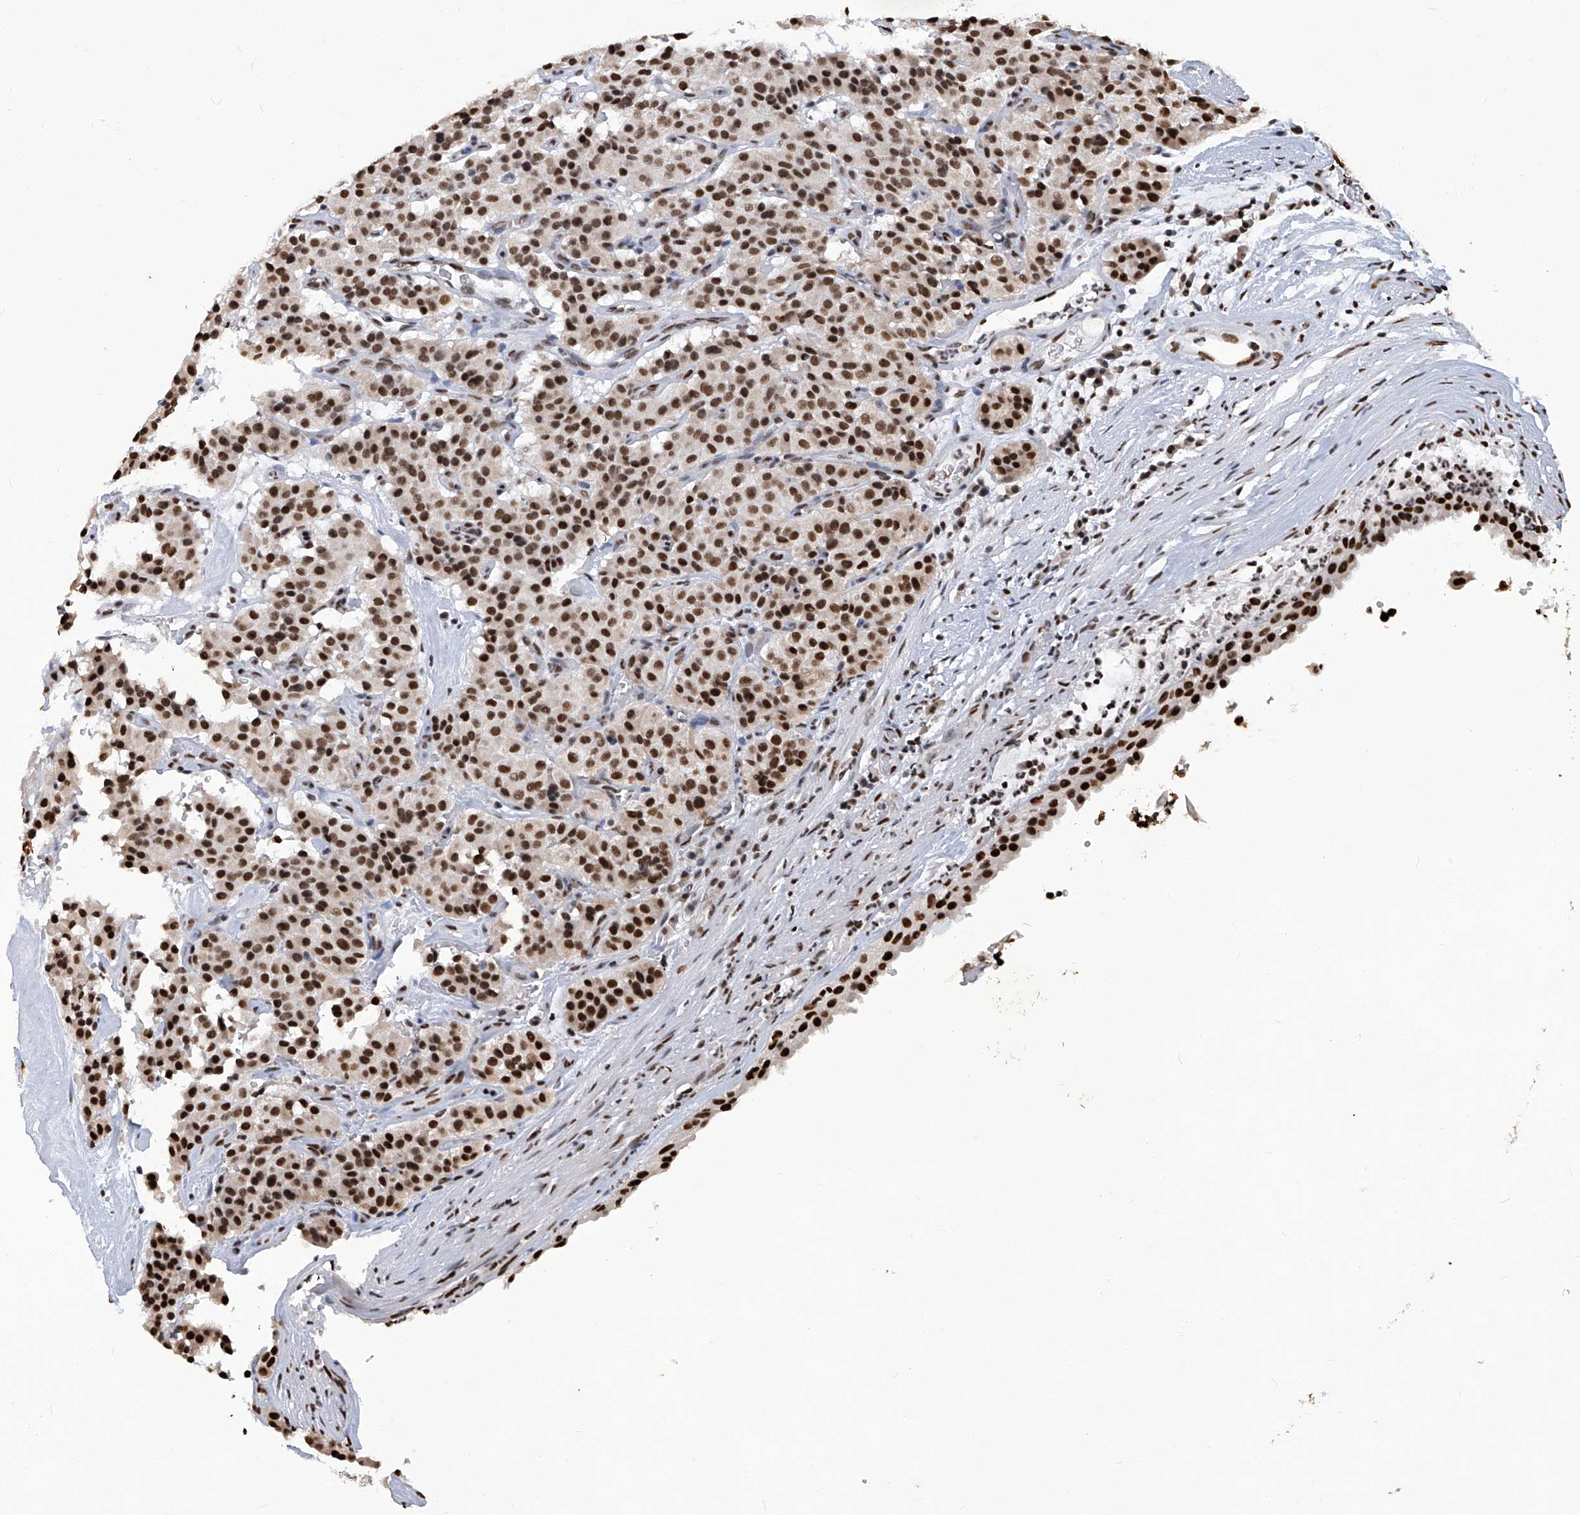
{"staining": {"intensity": "moderate", "quantity": ">75%", "location": "nuclear"}, "tissue": "carcinoid", "cell_type": "Tumor cells", "image_type": "cancer", "snomed": [{"axis": "morphology", "description": "Carcinoid, malignant, NOS"}, {"axis": "topography", "description": "Lung"}], "caption": "Carcinoid stained for a protein (brown) reveals moderate nuclear positive expression in approximately >75% of tumor cells.", "gene": "HBP1", "patient": {"sex": "male", "age": 30}}